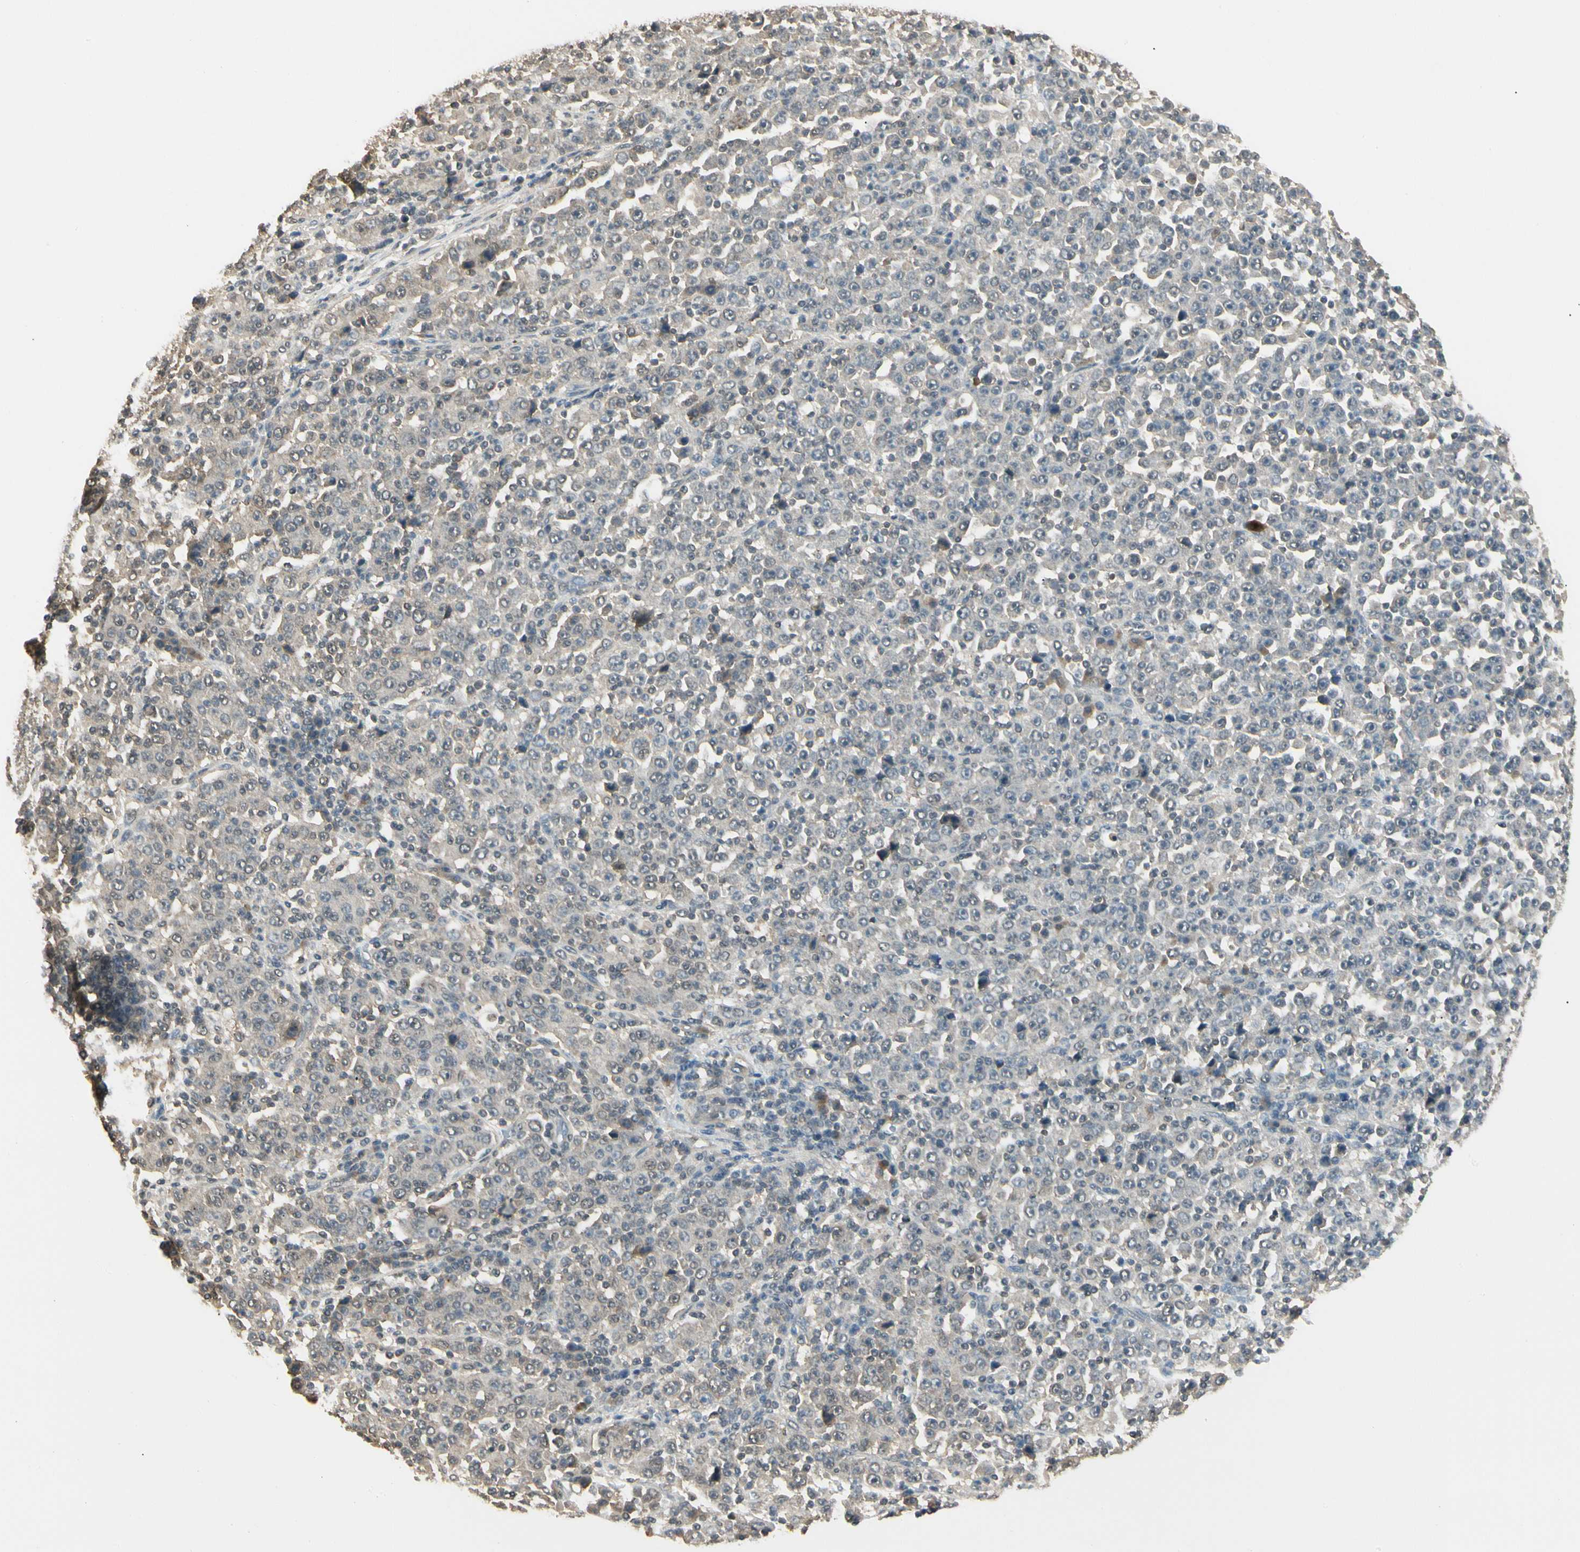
{"staining": {"intensity": "weak", "quantity": "25%-75%", "location": "cytoplasmic/membranous"}, "tissue": "stomach cancer", "cell_type": "Tumor cells", "image_type": "cancer", "snomed": [{"axis": "morphology", "description": "Normal tissue, NOS"}, {"axis": "morphology", "description": "Adenocarcinoma, NOS"}, {"axis": "topography", "description": "Stomach, upper"}, {"axis": "topography", "description": "Stomach"}], "caption": "IHC of human stomach adenocarcinoma exhibits low levels of weak cytoplasmic/membranous expression in about 25%-75% of tumor cells.", "gene": "SGCA", "patient": {"sex": "male", "age": 59}}